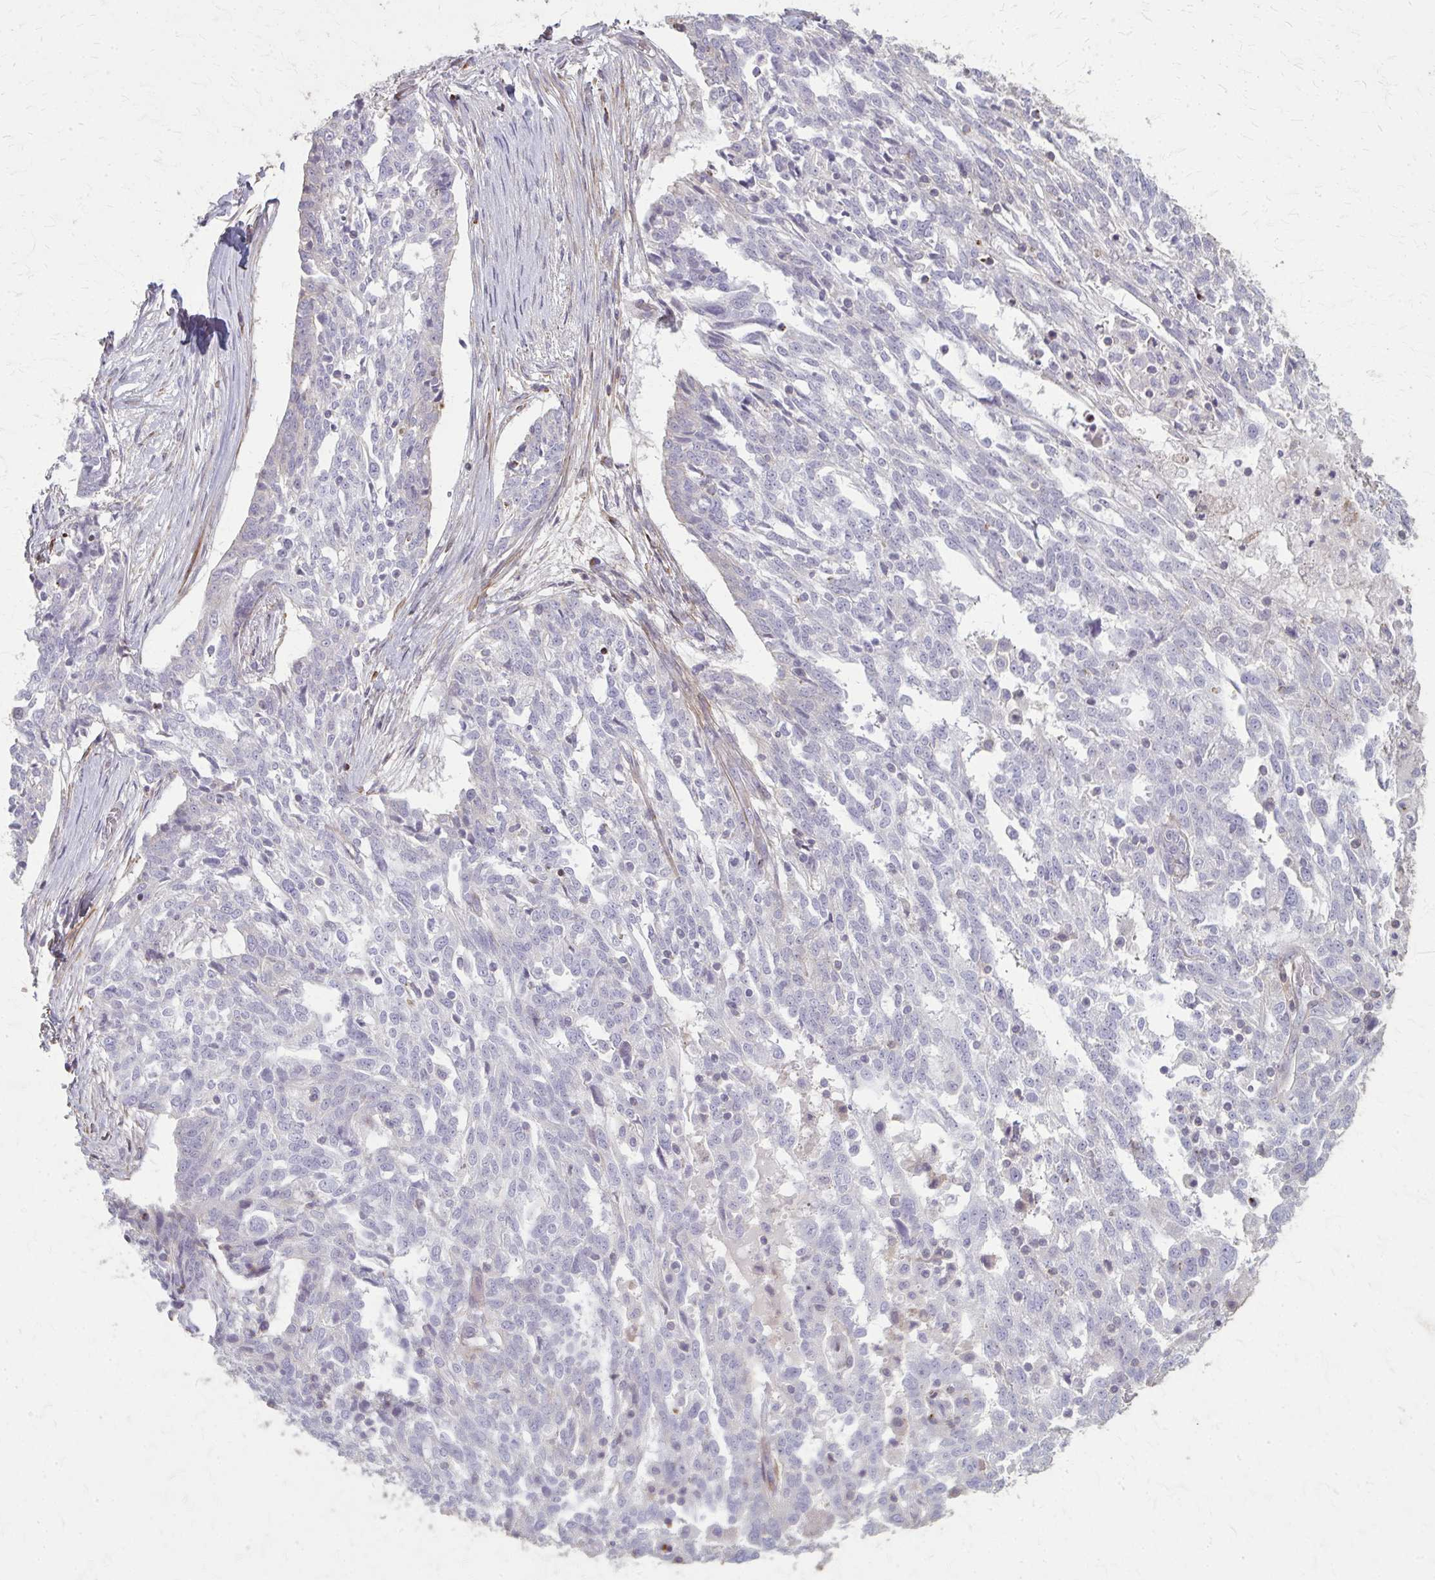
{"staining": {"intensity": "negative", "quantity": "none", "location": "none"}, "tissue": "ovarian cancer", "cell_type": "Tumor cells", "image_type": "cancer", "snomed": [{"axis": "morphology", "description": "Cystadenocarcinoma, serous, NOS"}, {"axis": "topography", "description": "Ovary"}], "caption": "Image shows no protein positivity in tumor cells of ovarian cancer tissue.", "gene": "TENM4", "patient": {"sex": "female", "age": 67}}